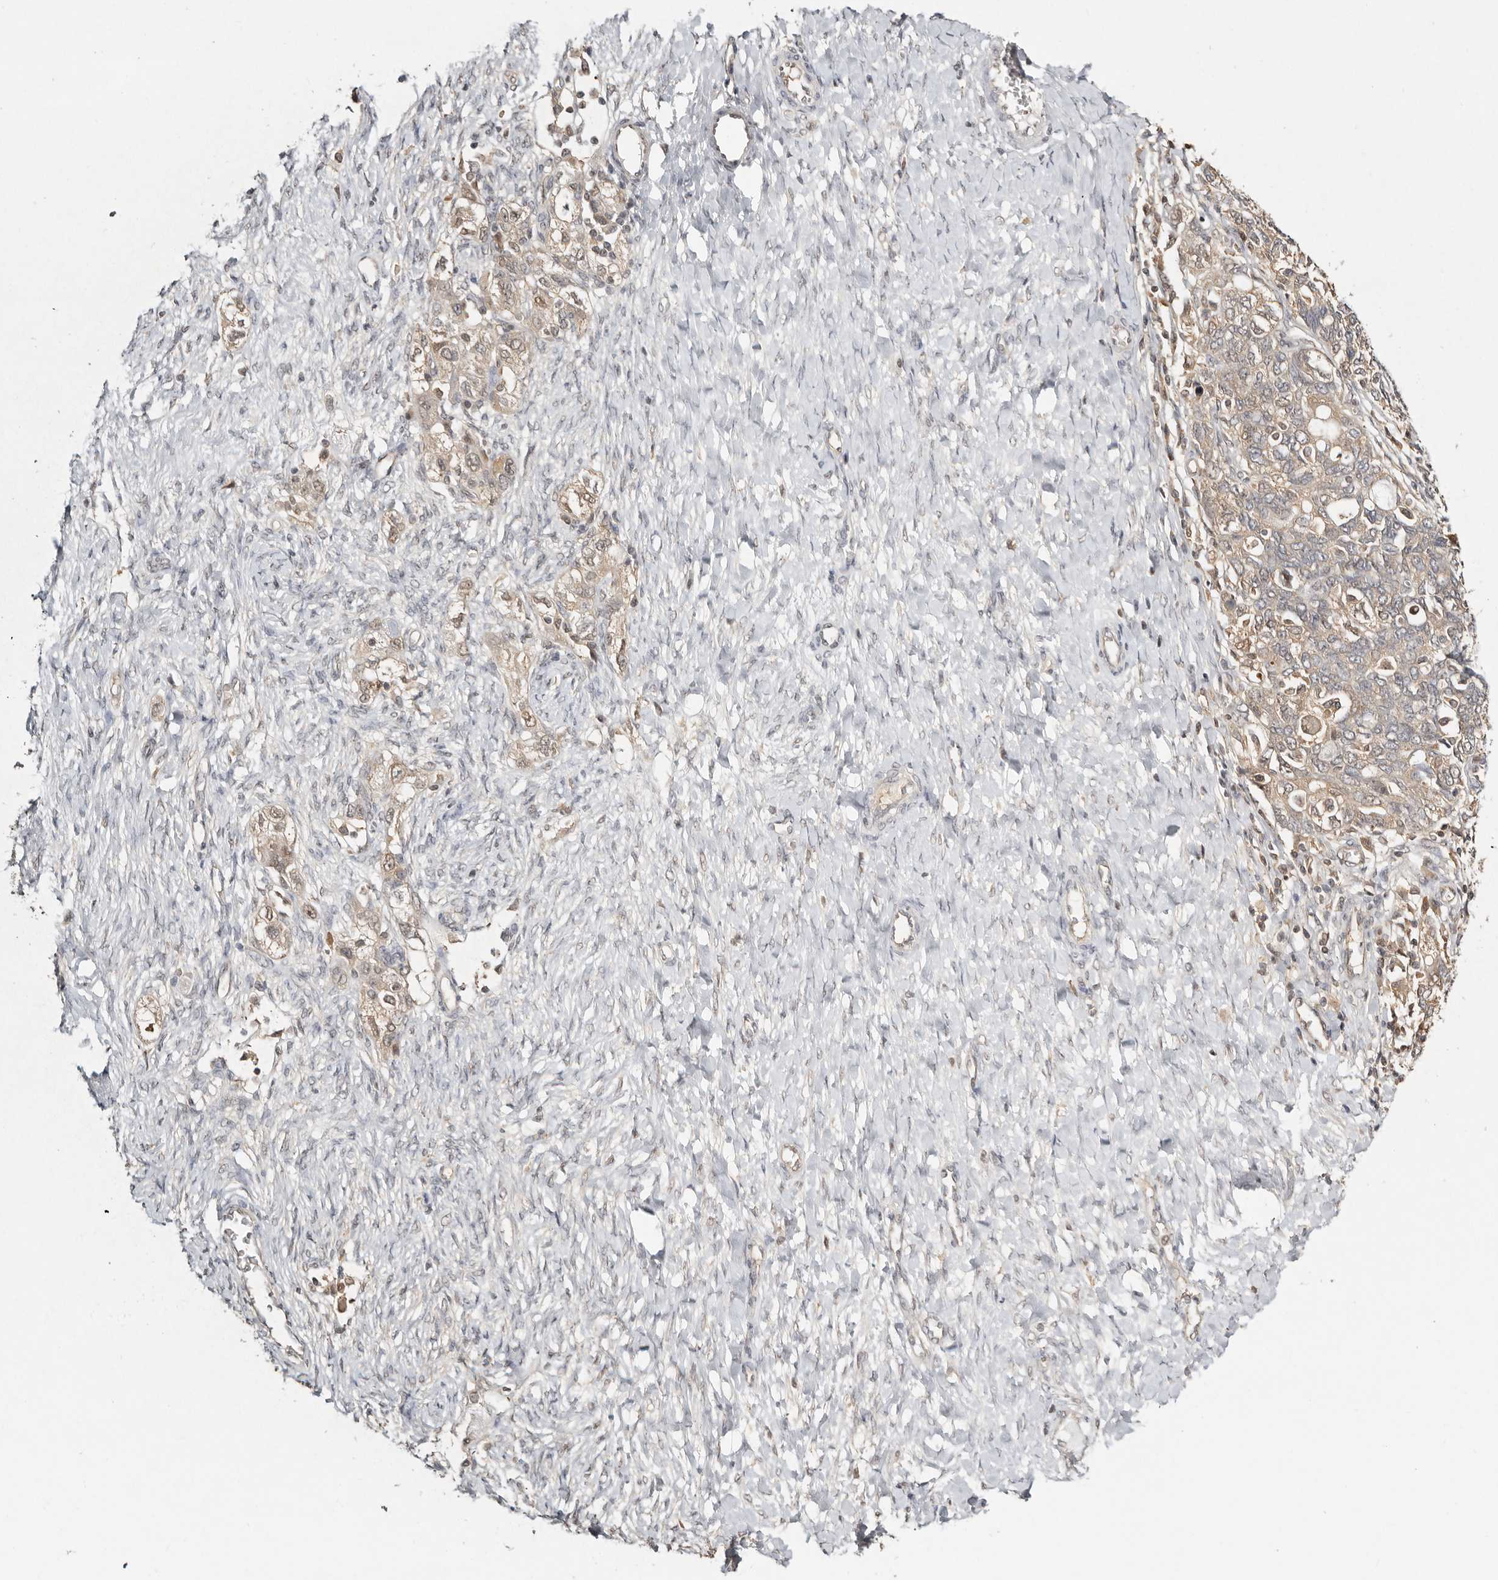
{"staining": {"intensity": "weak", "quantity": "<25%", "location": "cytoplasmic/membranous,nuclear"}, "tissue": "ovarian cancer", "cell_type": "Tumor cells", "image_type": "cancer", "snomed": [{"axis": "morphology", "description": "Carcinoma, NOS"}, {"axis": "morphology", "description": "Cystadenocarcinoma, serous, NOS"}, {"axis": "topography", "description": "Ovary"}], "caption": "Immunohistochemistry (IHC) image of neoplastic tissue: human ovarian cancer (carcinoma) stained with DAB demonstrates no significant protein staining in tumor cells. The staining is performed using DAB brown chromogen with nuclei counter-stained in using hematoxylin.", "gene": "PSMA5", "patient": {"sex": "female", "age": 69}}